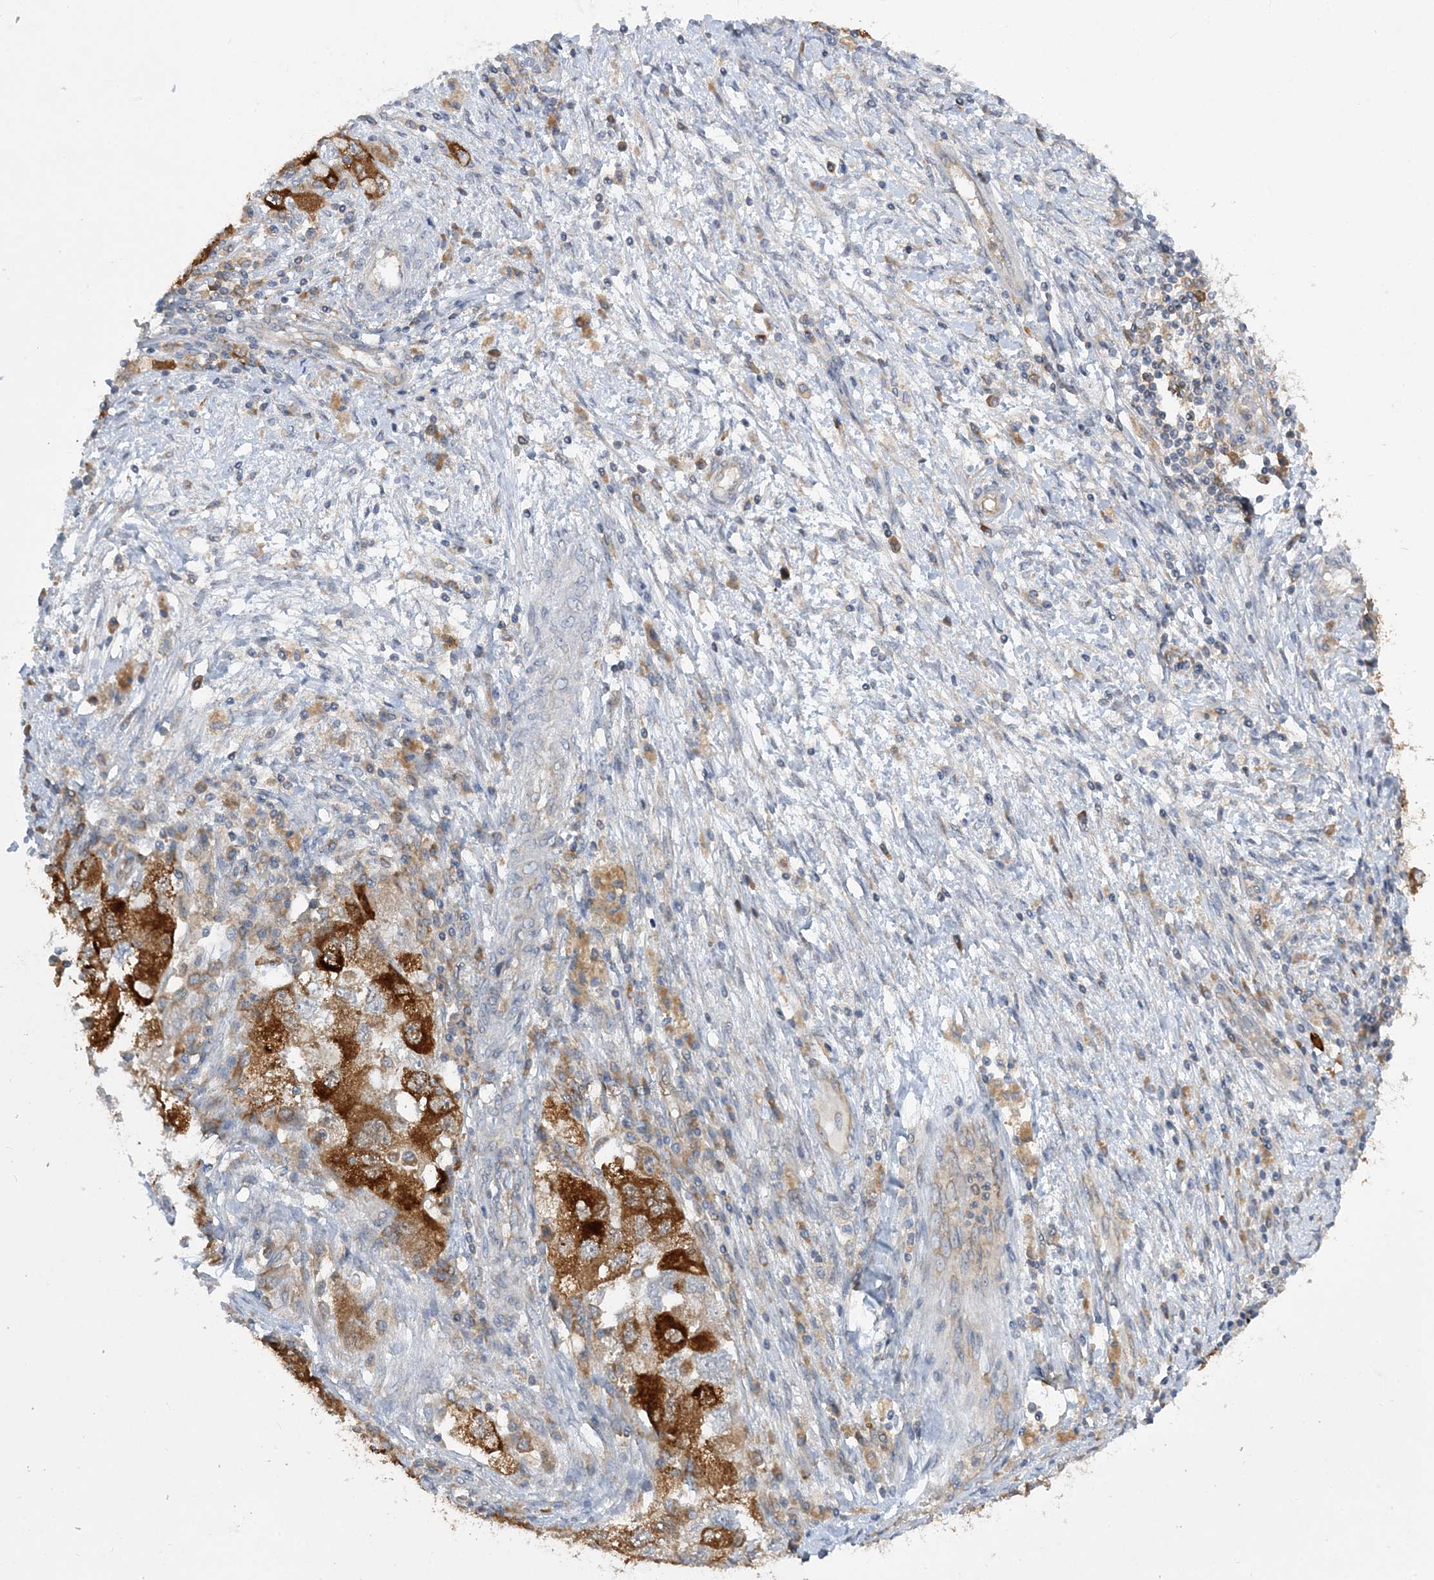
{"staining": {"intensity": "strong", "quantity": ">75%", "location": "cytoplasmic/membranous"}, "tissue": "ovarian cancer", "cell_type": "Tumor cells", "image_type": "cancer", "snomed": [{"axis": "morphology", "description": "Carcinoma, NOS"}, {"axis": "morphology", "description": "Cystadenocarcinoma, serous, NOS"}, {"axis": "topography", "description": "Ovary"}], "caption": "Immunohistochemistry histopathology image of neoplastic tissue: human serous cystadenocarcinoma (ovarian) stained using immunohistochemistry displays high levels of strong protein expression localized specifically in the cytoplasmic/membranous of tumor cells, appearing as a cytoplasmic/membranous brown color.", "gene": "LARP4B", "patient": {"sex": "female", "age": 69}}